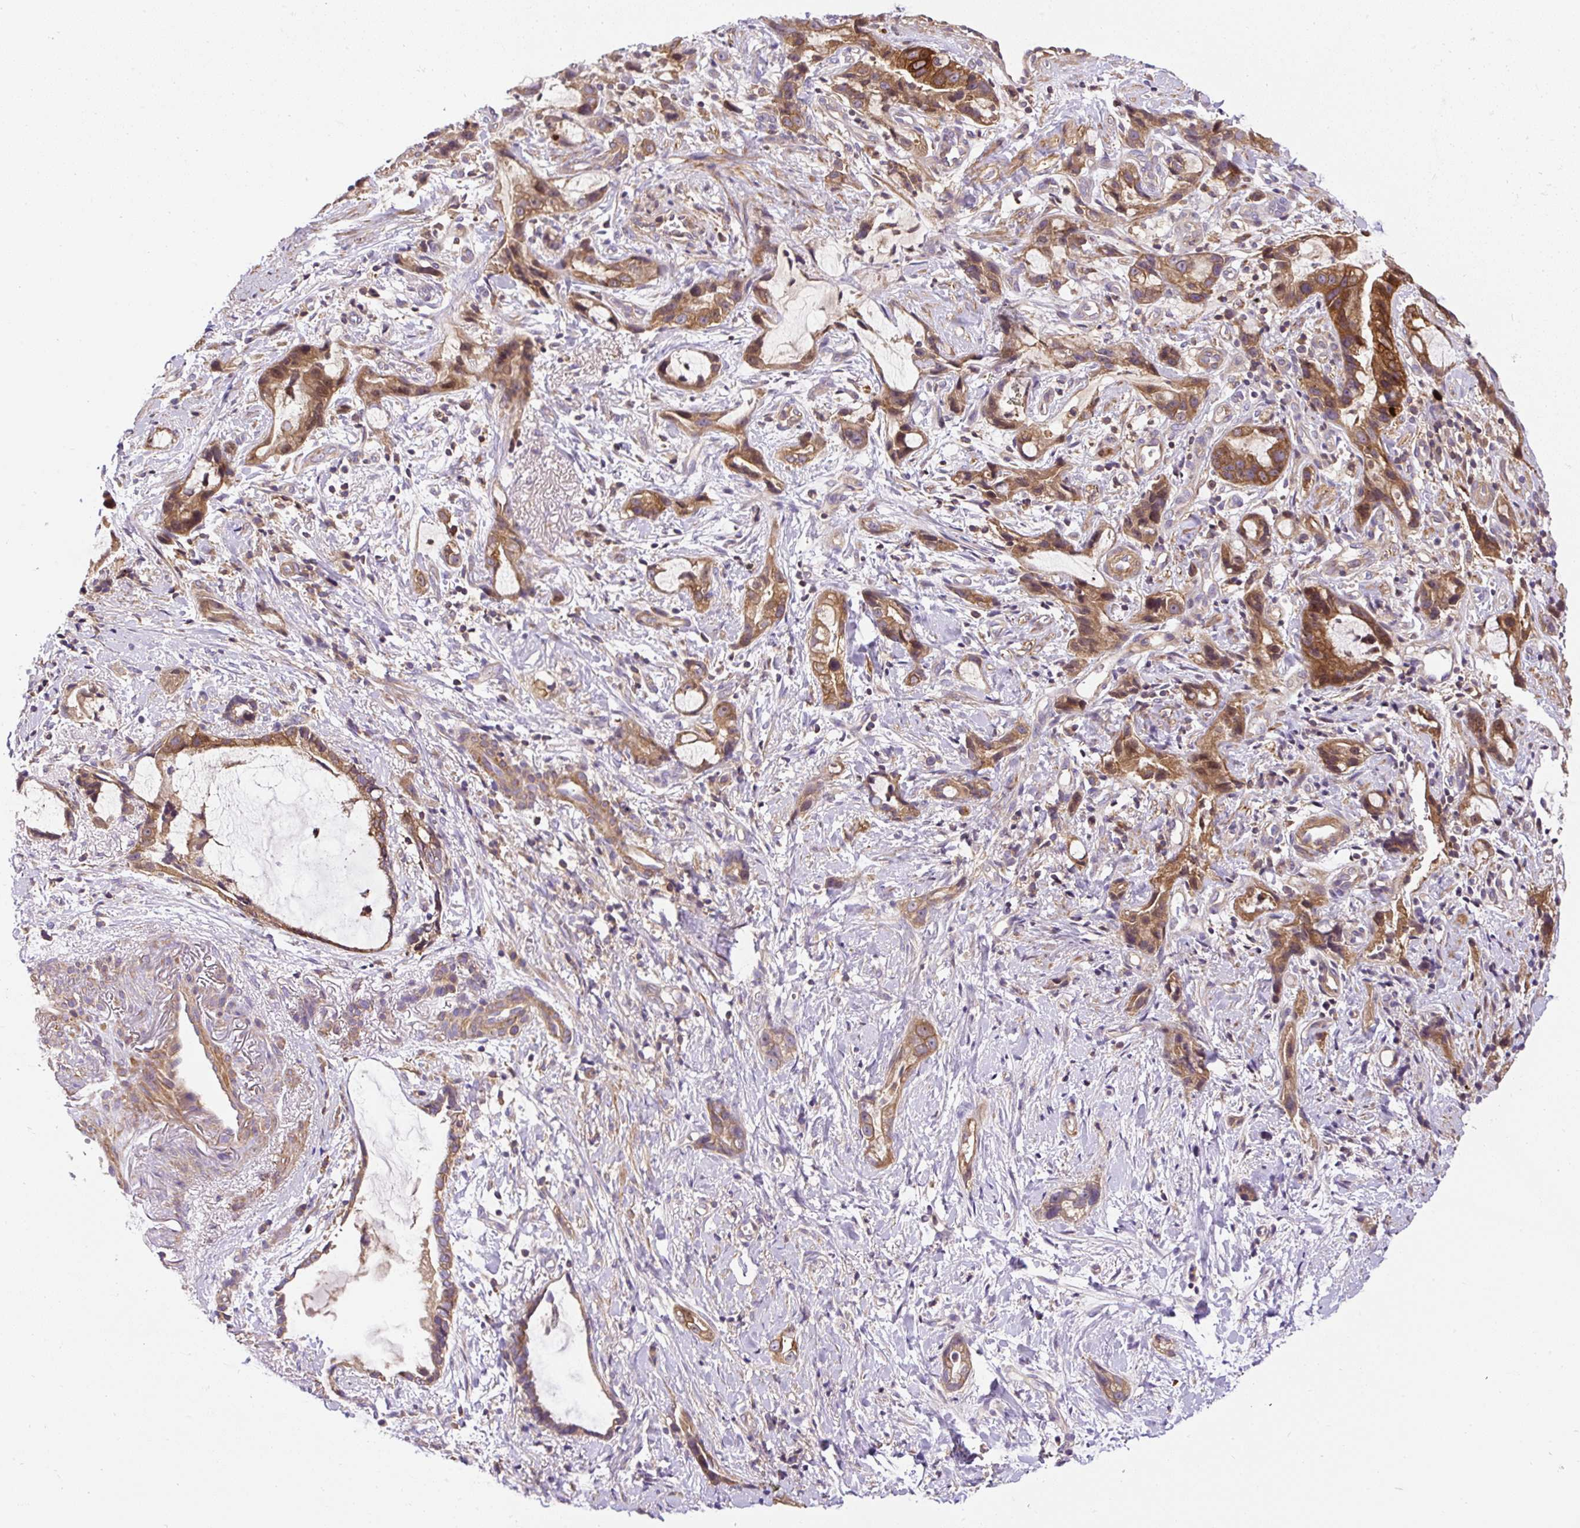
{"staining": {"intensity": "moderate", "quantity": ">75%", "location": "cytoplasmic/membranous"}, "tissue": "stomach cancer", "cell_type": "Tumor cells", "image_type": "cancer", "snomed": [{"axis": "morphology", "description": "Adenocarcinoma, NOS"}, {"axis": "topography", "description": "Stomach"}], "caption": "An immunohistochemistry (IHC) image of neoplastic tissue is shown. Protein staining in brown shows moderate cytoplasmic/membranous positivity in adenocarcinoma (stomach) within tumor cells. Immunohistochemistry (ihc) stains the protein in brown and the nuclei are stained blue.", "gene": "CCDC28A", "patient": {"sex": "male", "age": 55}}